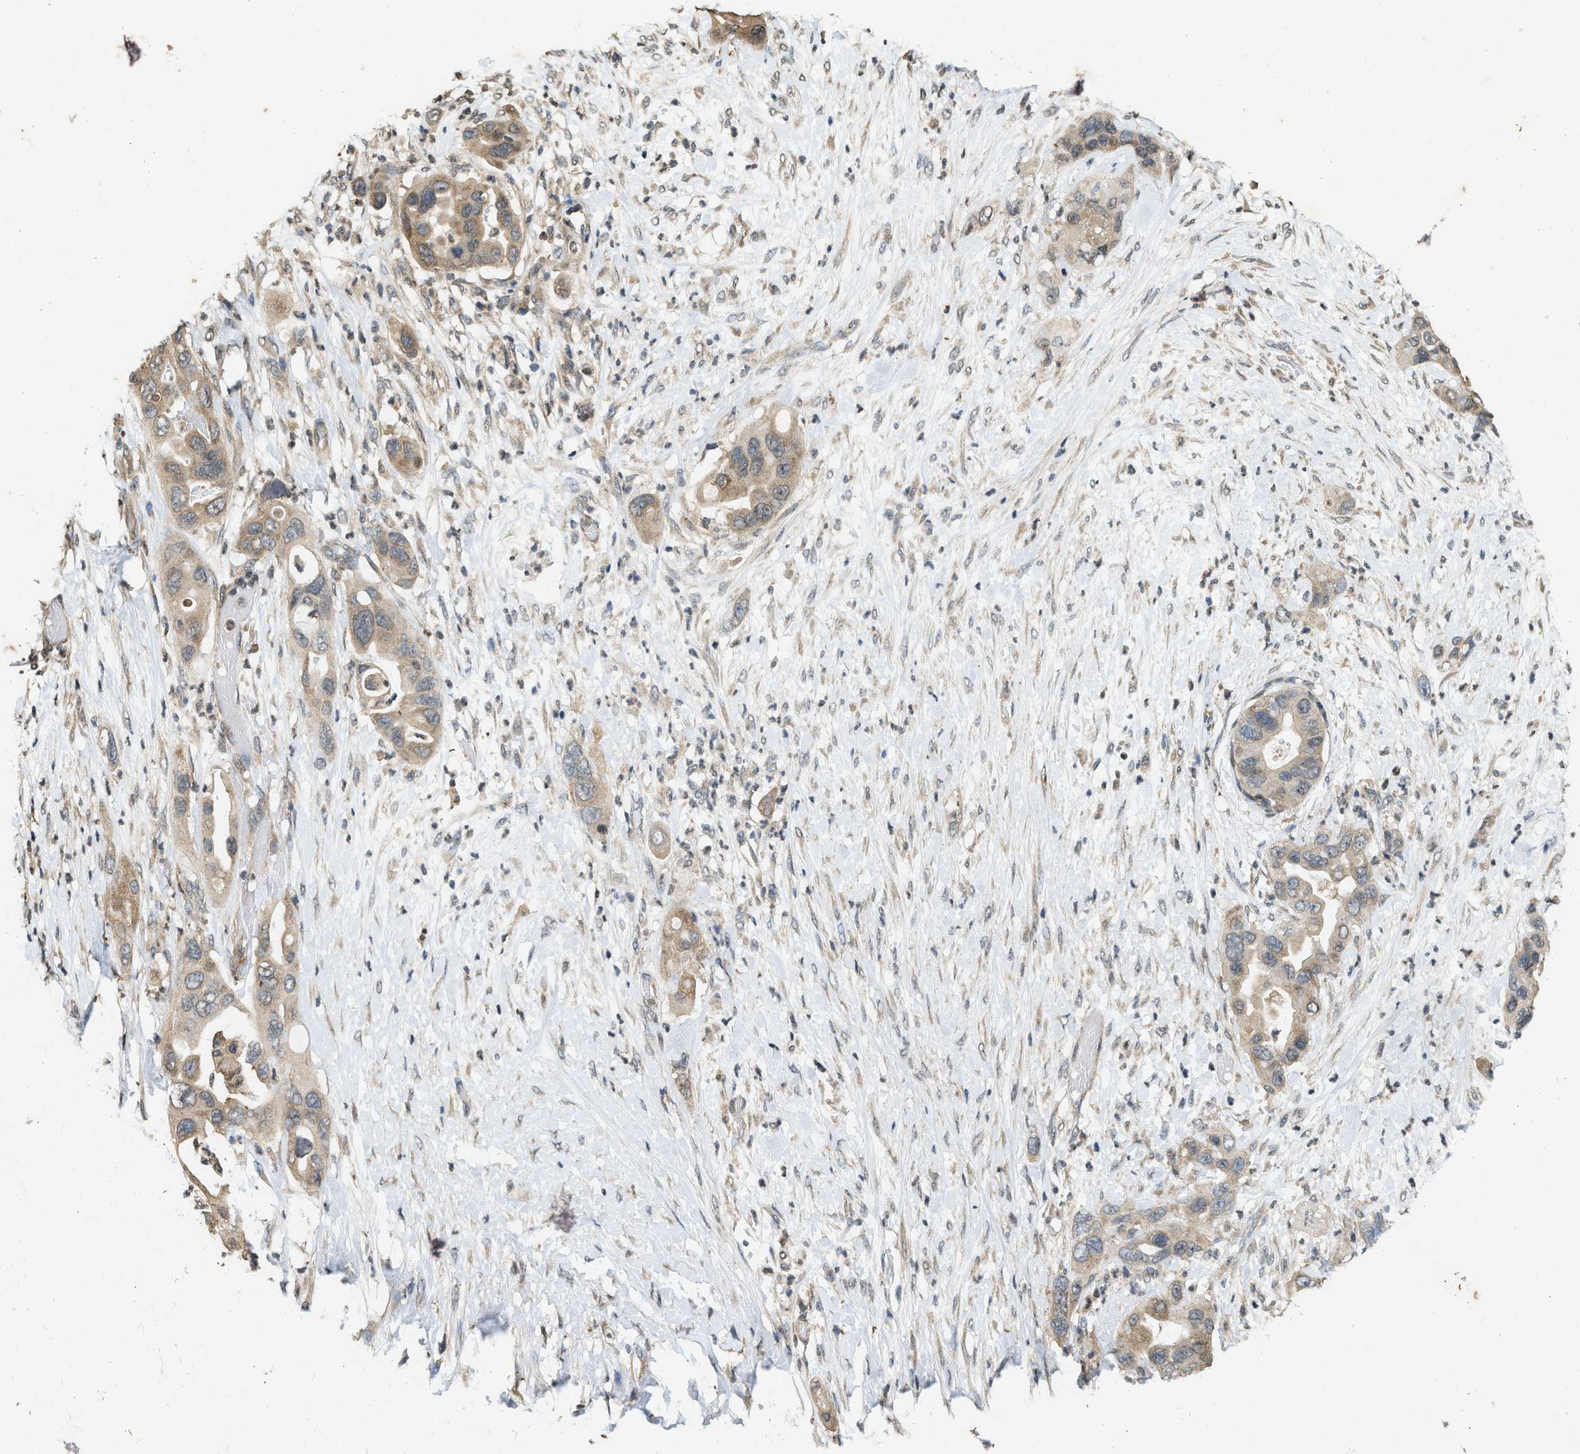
{"staining": {"intensity": "weak", "quantity": "25%-75%", "location": "cytoplasmic/membranous"}, "tissue": "pancreatic cancer", "cell_type": "Tumor cells", "image_type": "cancer", "snomed": [{"axis": "morphology", "description": "Adenocarcinoma, NOS"}, {"axis": "topography", "description": "Pancreas"}], "caption": "Weak cytoplasmic/membranous expression for a protein is identified in approximately 25%-75% of tumor cells of pancreatic adenocarcinoma using IHC.", "gene": "KIF21A", "patient": {"sex": "female", "age": 71}}